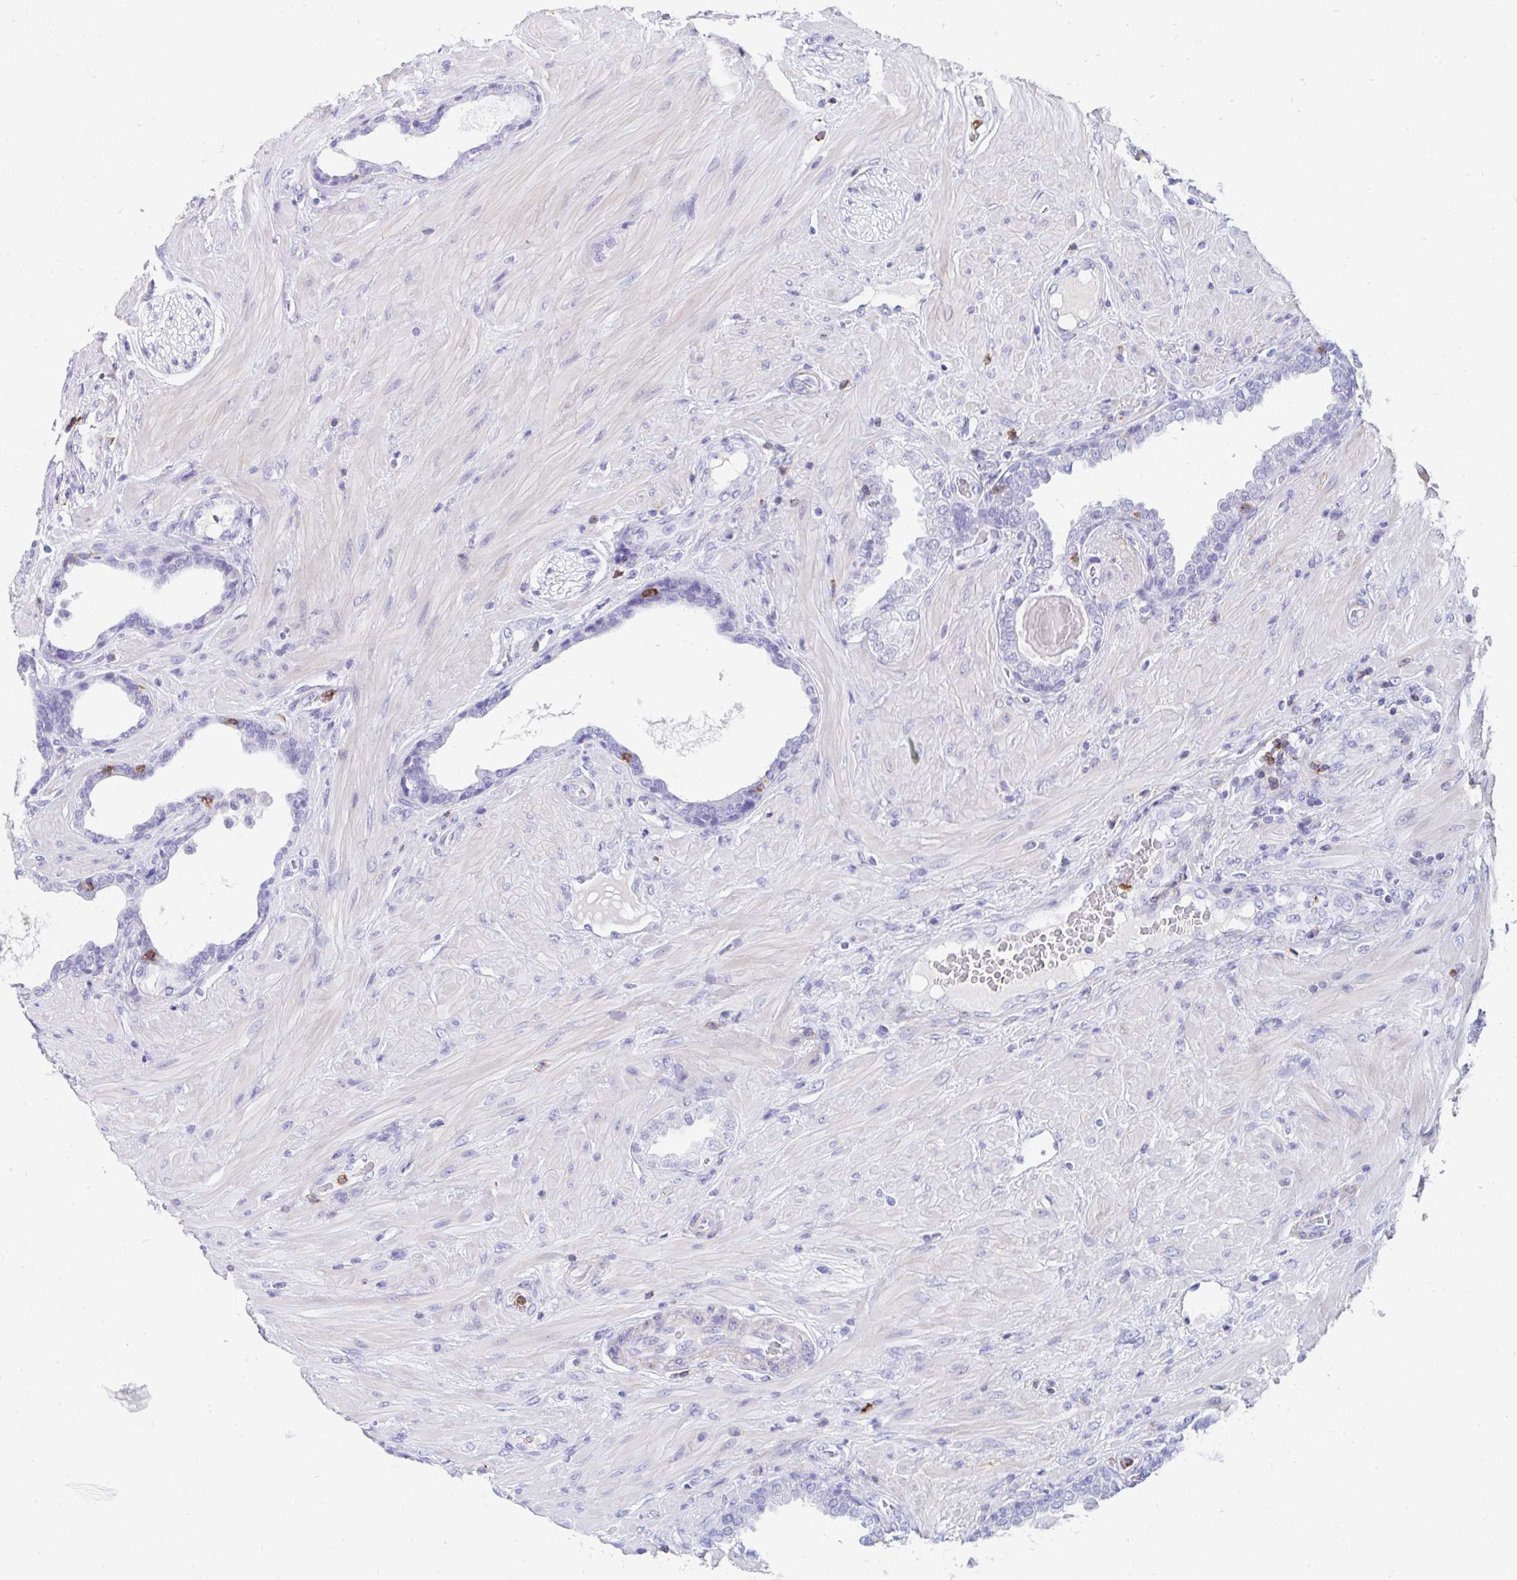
{"staining": {"intensity": "negative", "quantity": "none", "location": "none"}, "tissue": "prostate cancer", "cell_type": "Tumor cells", "image_type": "cancer", "snomed": [{"axis": "morphology", "description": "Adenocarcinoma, High grade"}, {"axis": "topography", "description": "Prostate"}], "caption": "A micrograph of prostate high-grade adenocarcinoma stained for a protein exhibits no brown staining in tumor cells. The staining is performed using DAB brown chromogen with nuclei counter-stained in using hematoxylin.", "gene": "CD7", "patient": {"sex": "male", "age": 62}}